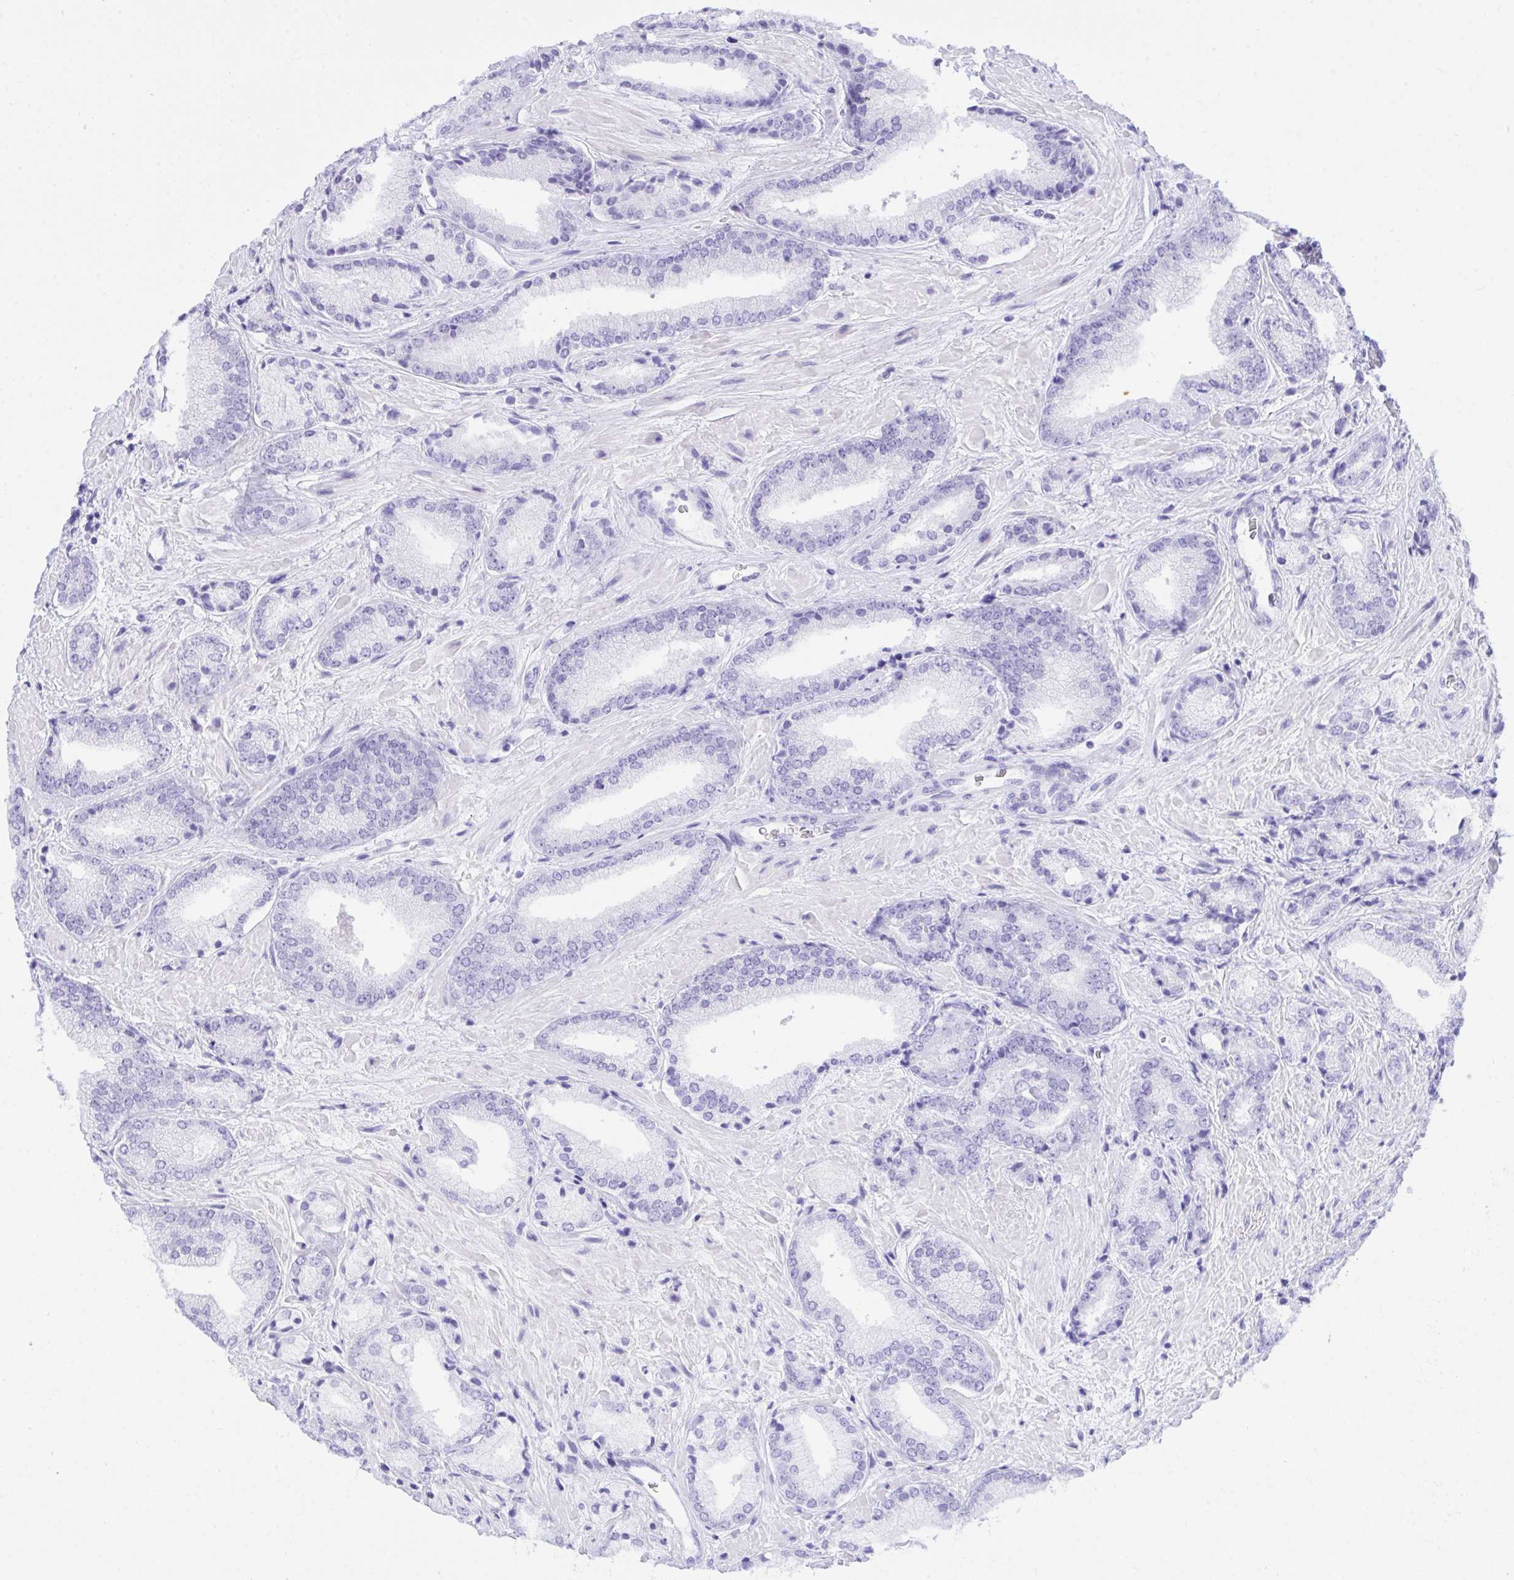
{"staining": {"intensity": "negative", "quantity": "none", "location": "none"}, "tissue": "prostate cancer", "cell_type": "Tumor cells", "image_type": "cancer", "snomed": [{"axis": "morphology", "description": "Adenocarcinoma, High grade"}, {"axis": "topography", "description": "Prostate"}], "caption": "Immunohistochemistry (IHC) image of prostate cancer (adenocarcinoma (high-grade)) stained for a protein (brown), which exhibits no positivity in tumor cells.", "gene": "TLN2", "patient": {"sex": "male", "age": 56}}